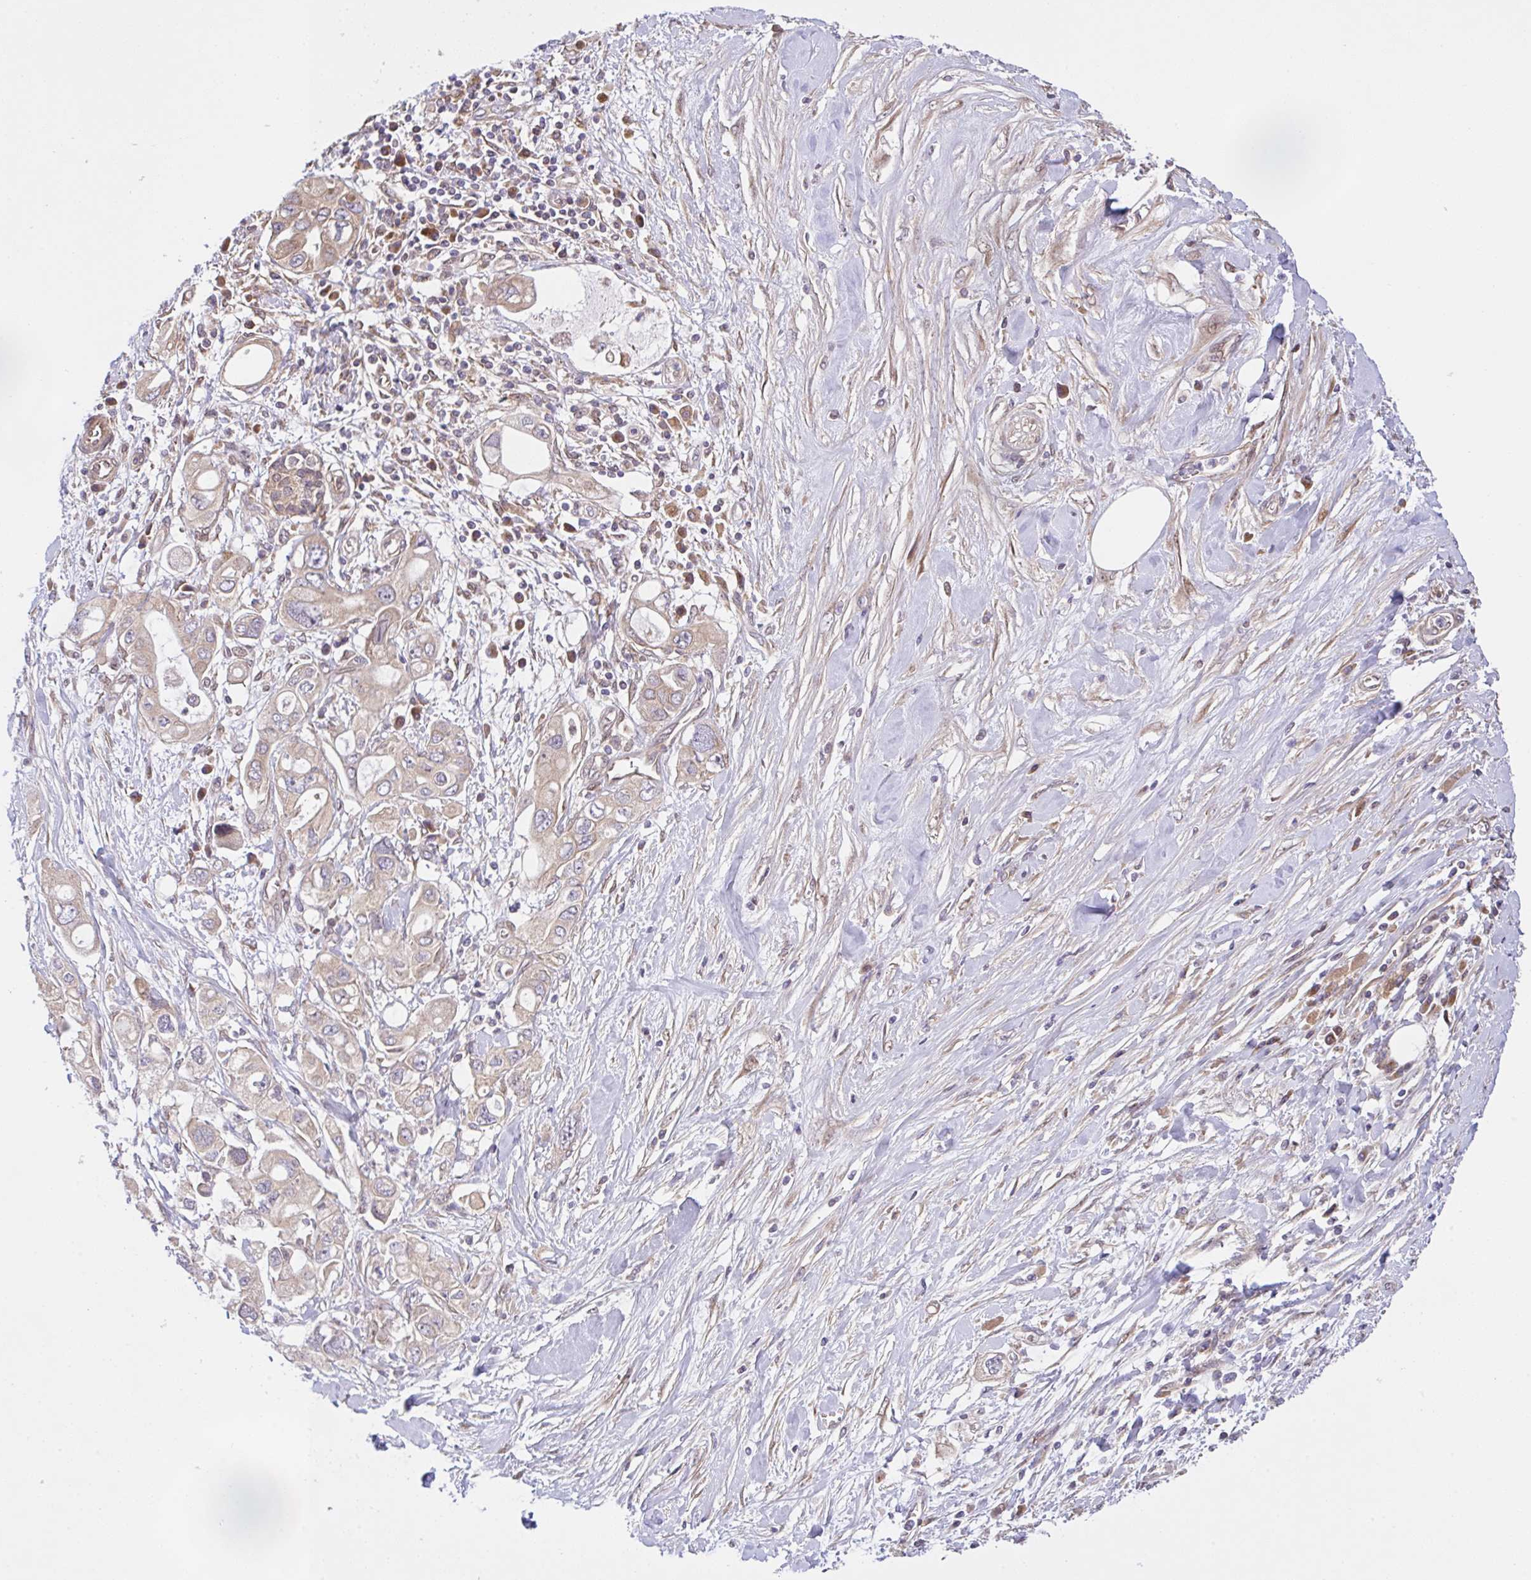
{"staining": {"intensity": "weak", "quantity": "<25%", "location": "cytoplasmic/membranous"}, "tissue": "pancreatic cancer", "cell_type": "Tumor cells", "image_type": "cancer", "snomed": [{"axis": "morphology", "description": "Adenocarcinoma, NOS"}, {"axis": "topography", "description": "Pancreas"}], "caption": "Human pancreatic cancer (adenocarcinoma) stained for a protein using immunohistochemistry (IHC) exhibits no positivity in tumor cells.", "gene": "UBE4A", "patient": {"sex": "female", "age": 56}}